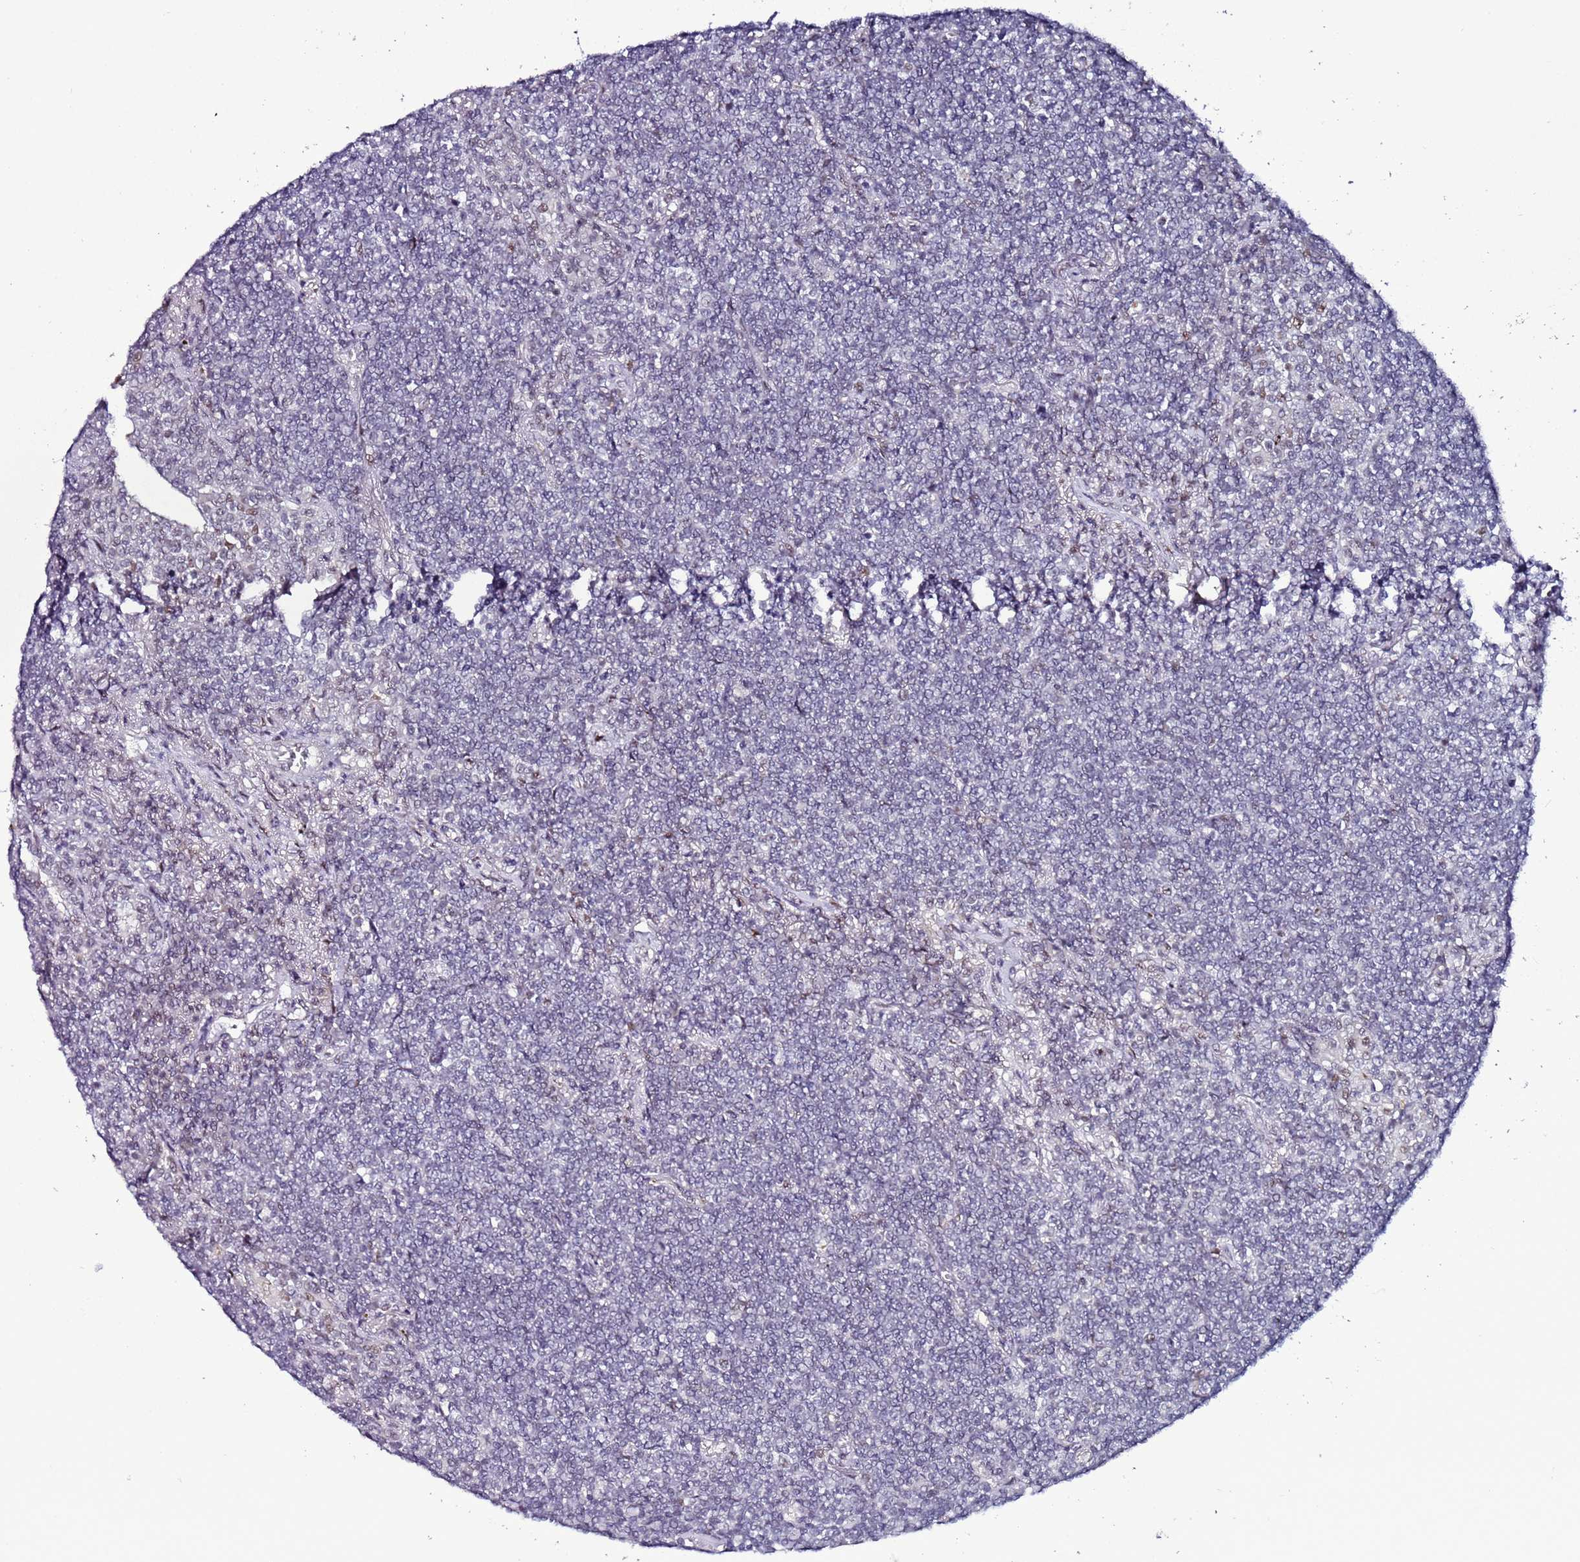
{"staining": {"intensity": "negative", "quantity": "none", "location": "none"}, "tissue": "lymphoma", "cell_type": "Tumor cells", "image_type": "cancer", "snomed": [{"axis": "morphology", "description": "Malignant lymphoma, non-Hodgkin's type, Low grade"}, {"axis": "topography", "description": "Lung"}], "caption": "Immunohistochemical staining of lymphoma demonstrates no significant positivity in tumor cells.", "gene": "PSMA7", "patient": {"sex": "female", "age": 71}}